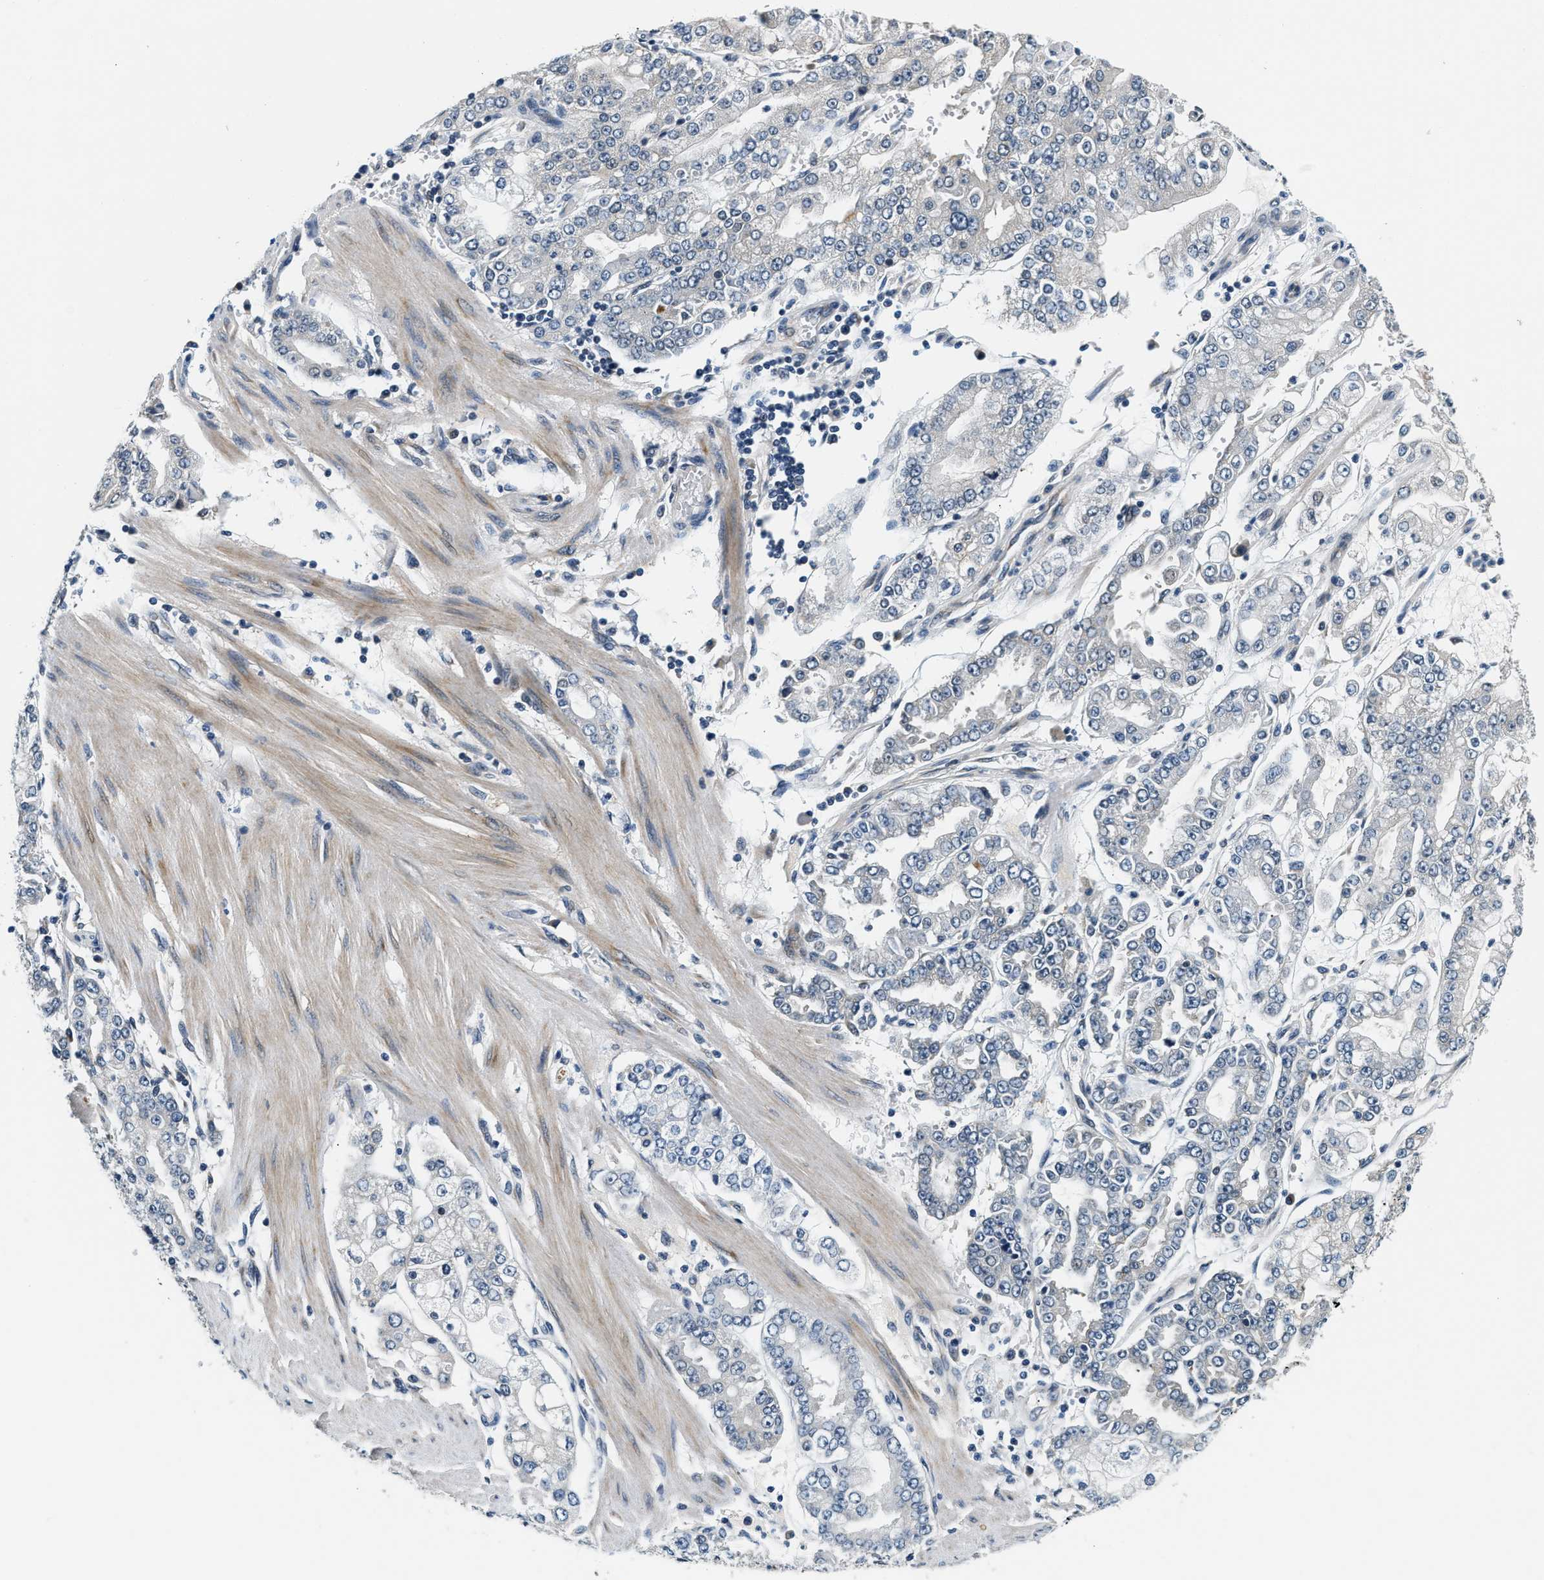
{"staining": {"intensity": "negative", "quantity": "none", "location": "none"}, "tissue": "stomach cancer", "cell_type": "Tumor cells", "image_type": "cancer", "snomed": [{"axis": "morphology", "description": "Adenocarcinoma, NOS"}, {"axis": "topography", "description": "Stomach"}], "caption": "This micrograph is of stomach adenocarcinoma stained with IHC to label a protein in brown with the nuclei are counter-stained blue. There is no positivity in tumor cells.", "gene": "YAE1", "patient": {"sex": "male", "age": 76}}